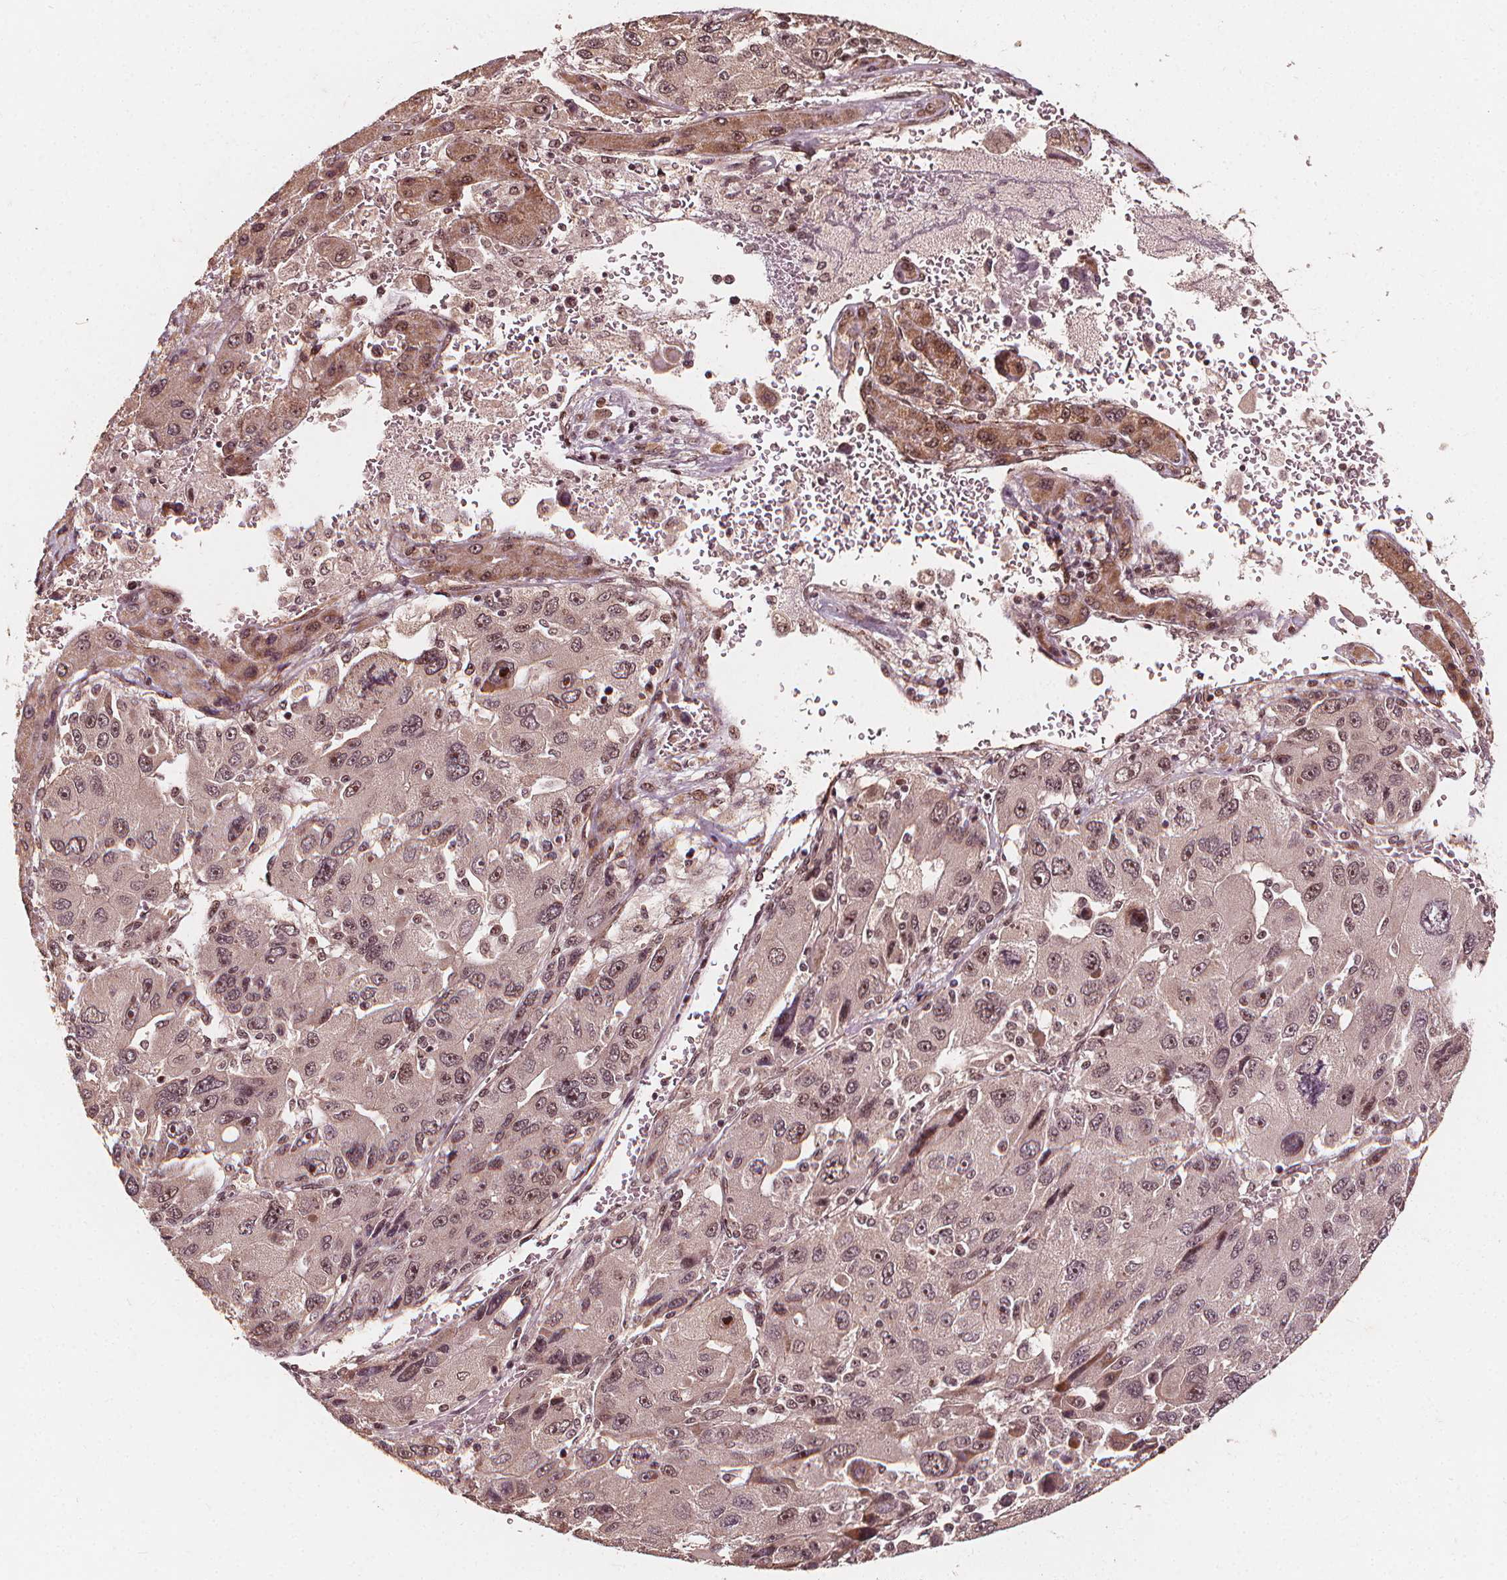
{"staining": {"intensity": "moderate", "quantity": ">75%", "location": "cytoplasmic/membranous,nuclear"}, "tissue": "liver cancer", "cell_type": "Tumor cells", "image_type": "cancer", "snomed": [{"axis": "morphology", "description": "Carcinoma, Hepatocellular, NOS"}, {"axis": "topography", "description": "Liver"}], "caption": "Approximately >75% of tumor cells in liver cancer (hepatocellular carcinoma) exhibit moderate cytoplasmic/membranous and nuclear protein staining as visualized by brown immunohistochemical staining.", "gene": "EXOSC9", "patient": {"sex": "female", "age": 41}}